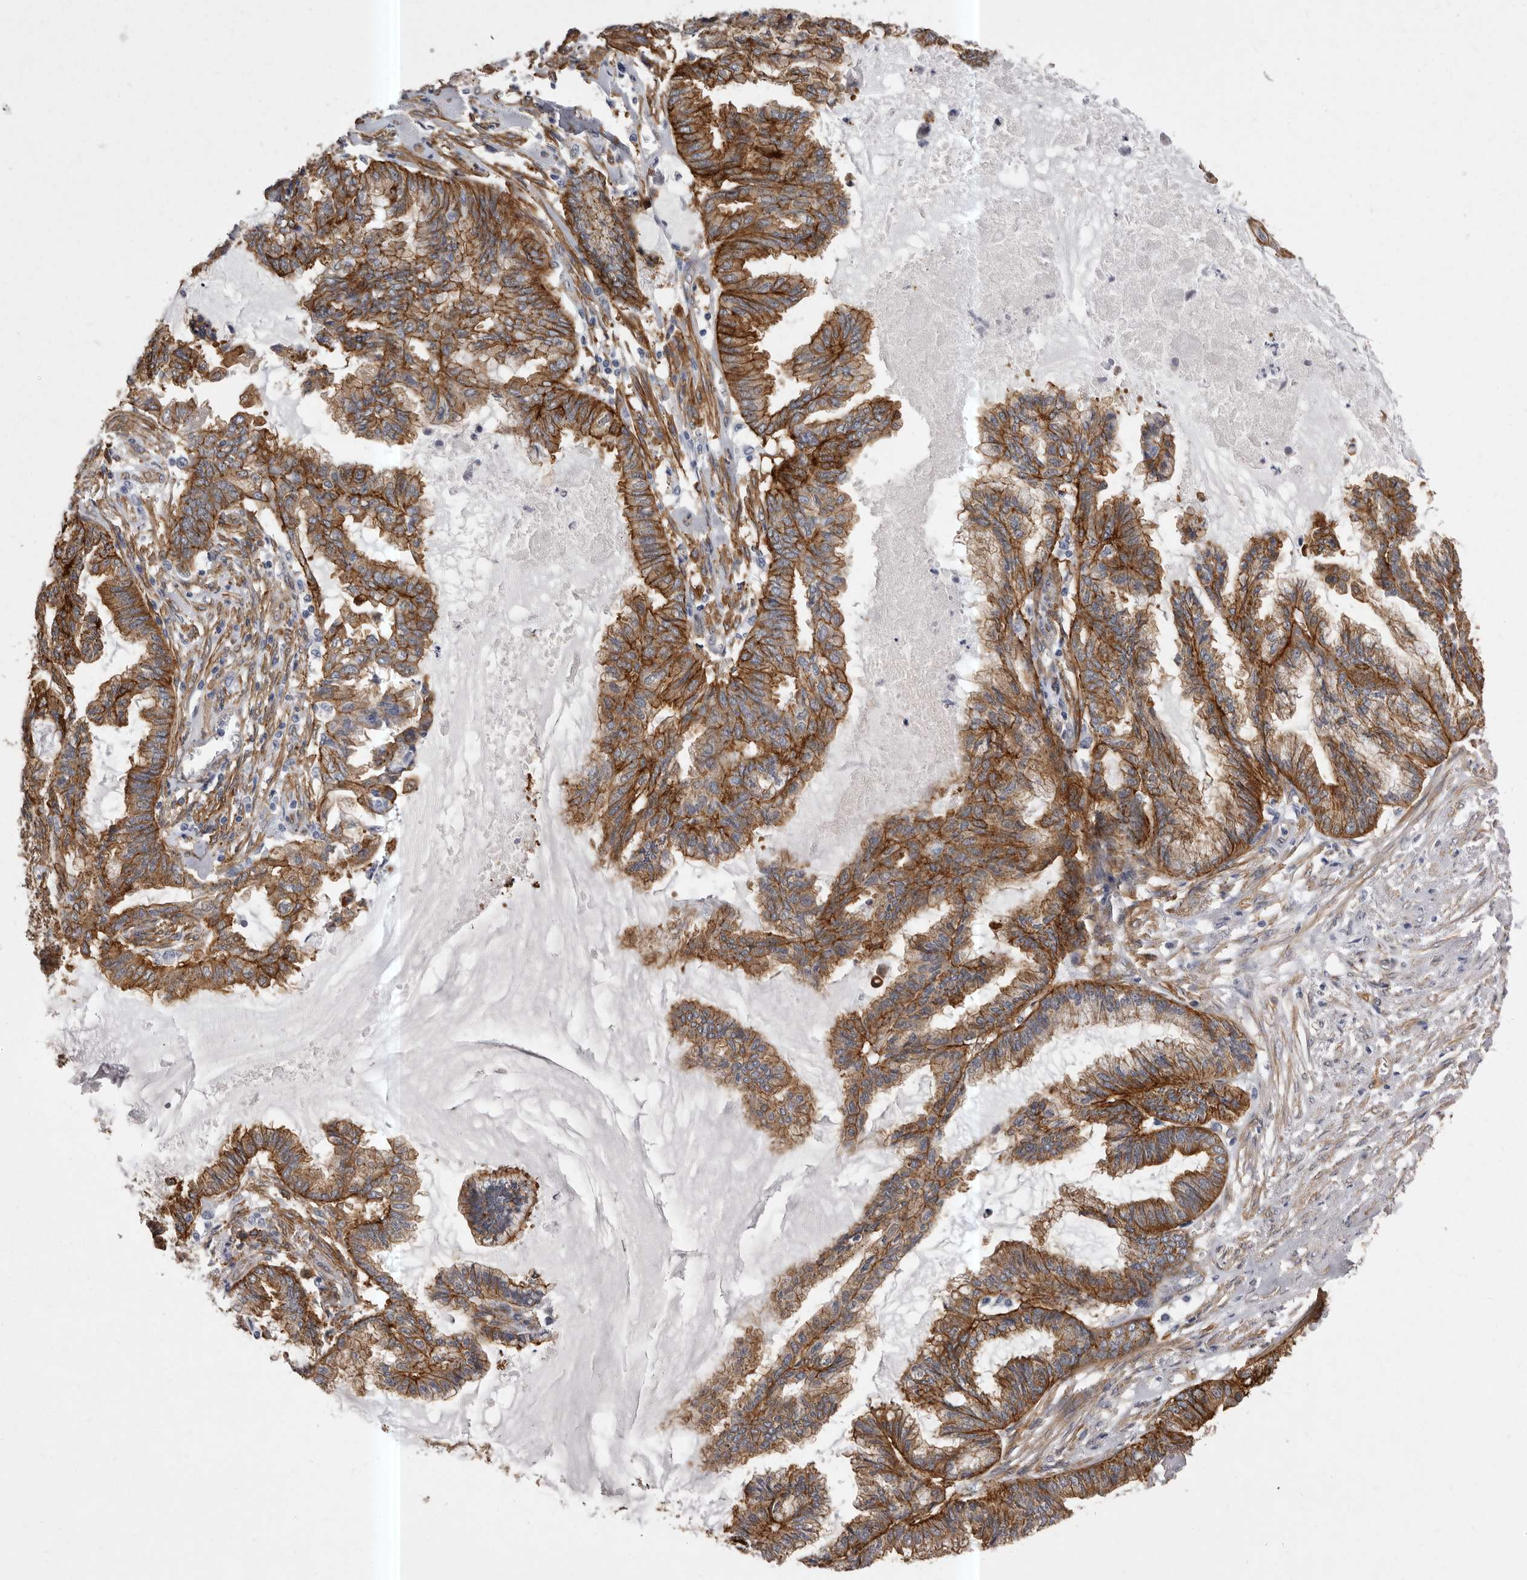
{"staining": {"intensity": "strong", "quantity": "25%-75%", "location": "cytoplasmic/membranous"}, "tissue": "endometrial cancer", "cell_type": "Tumor cells", "image_type": "cancer", "snomed": [{"axis": "morphology", "description": "Adenocarcinoma, NOS"}, {"axis": "topography", "description": "Endometrium"}], "caption": "Strong cytoplasmic/membranous positivity is appreciated in about 25%-75% of tumor cells in endometrial cancer.", "gene": "ENAH", "patient": {"sex": "female", "age": 86}}